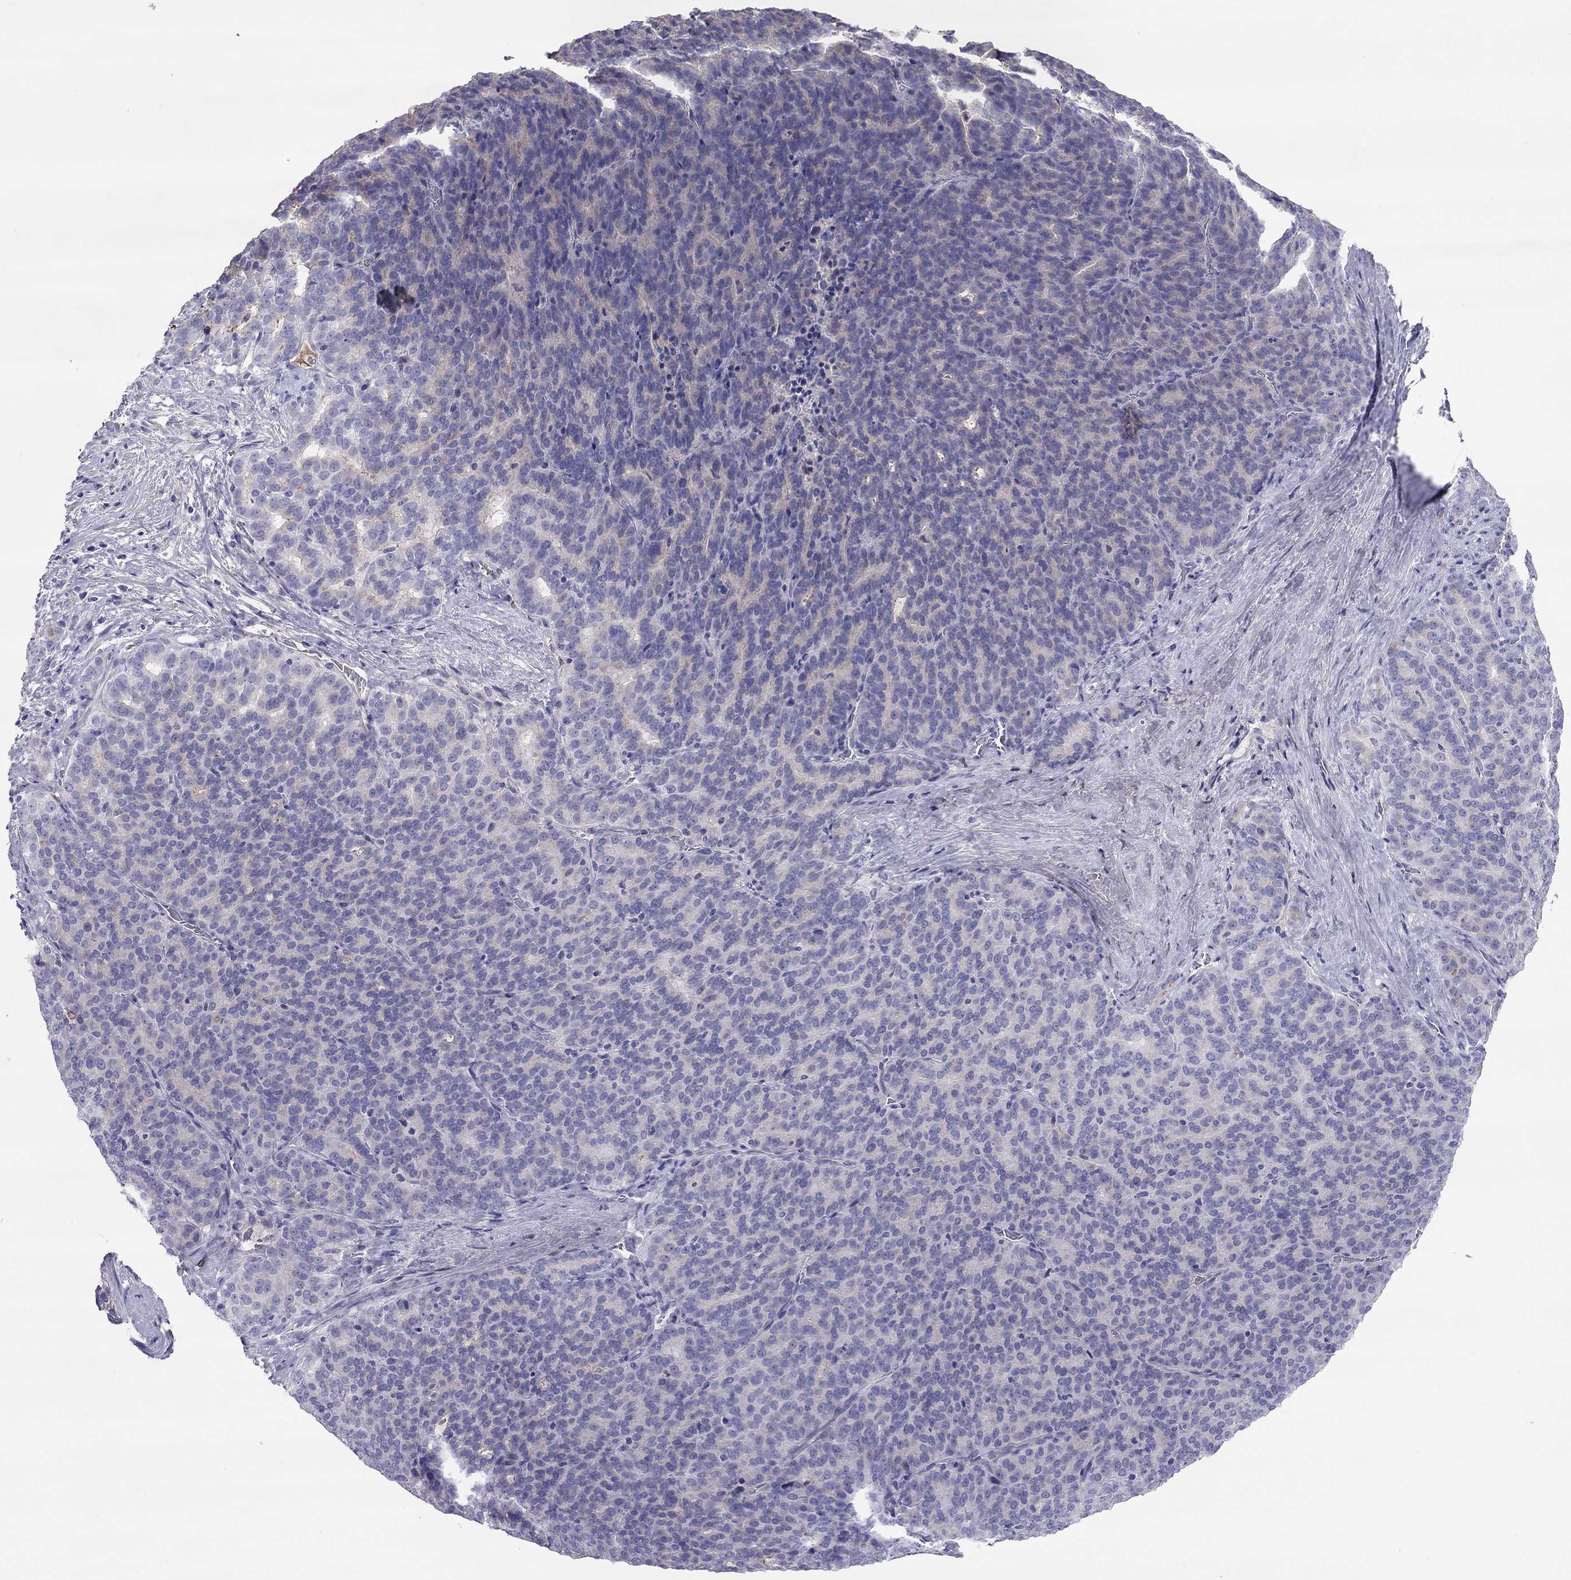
{"staining": {"intensity": "negative", "quantity": "none", "location": "none"}, "tissue": "liver cancer", "cell_type": "Tumor cells", "image_type": "cancer", "snomed": [{"axis": "morphology", "description": "Cholangiocarcinoma"}, {"axis": "topography", "description": "Liver"}], "caption": "Micrograph shows no significant protein positivity in tumor cells of cholangiocarcinoma (liver).", "gene": "TBC1D21", "patient": {"sex": "female", "age": 47}}